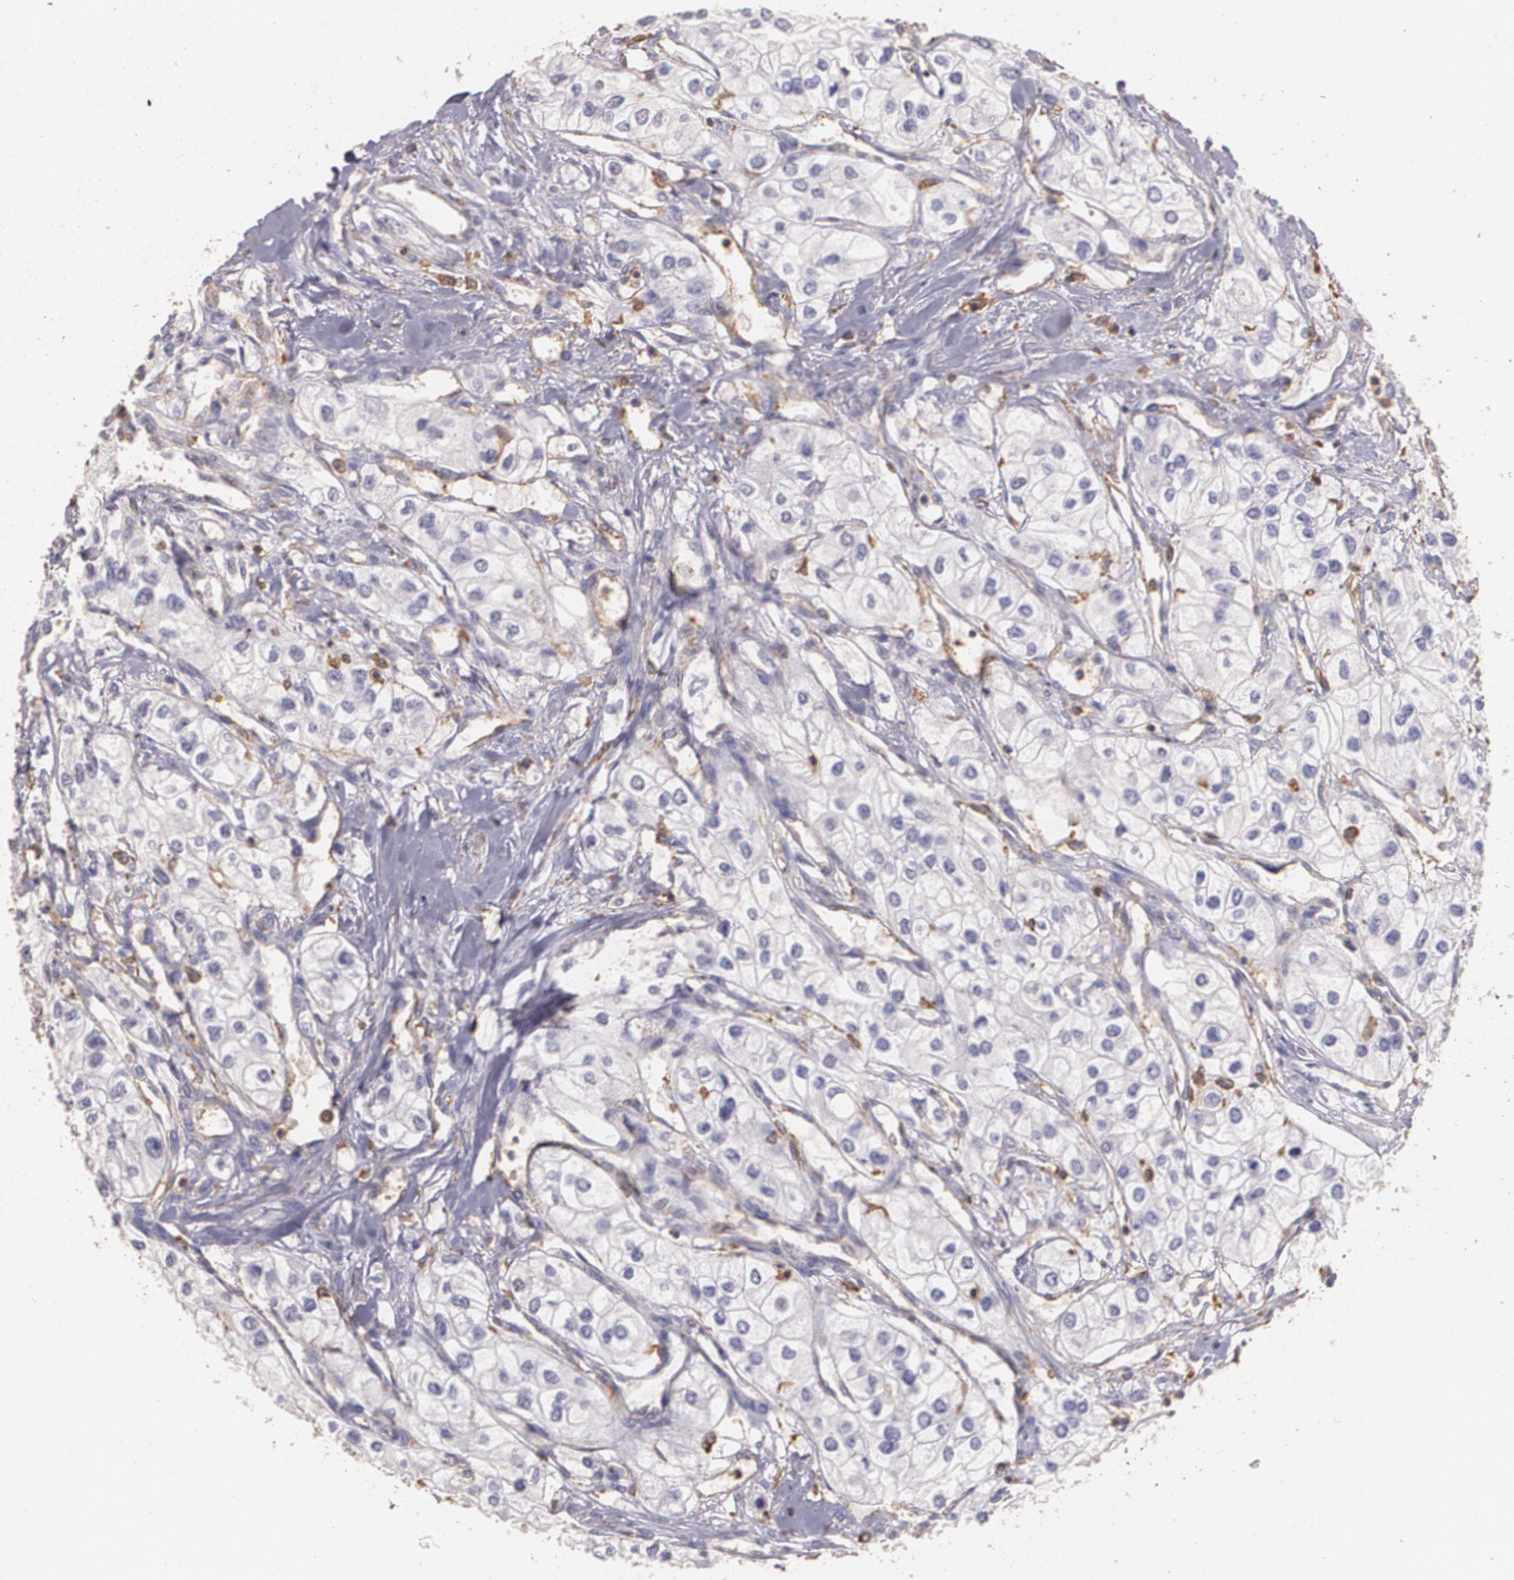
{"staining": {"intensity": "negative", "quantity": "none", "location": "none"}, "tissue": "renal cancer", "cell_type": "Tumor cells", "image_type": "cancer", "snomed": [{"axis": "morphology", "description": "Adenocarcinoma, NOS"}, {"axis": "topography", "description": "Kidney"}], "caption": "Protein analysis of adenocarcinoma (renal) demonstrates no significant expression in tumor cells. (DAB (3,3'-diaminobenzidine) IHC with hematoxylin counter stain).", "gene": "TGFBR1", "patient": {"sex": "male", "age": 57}}